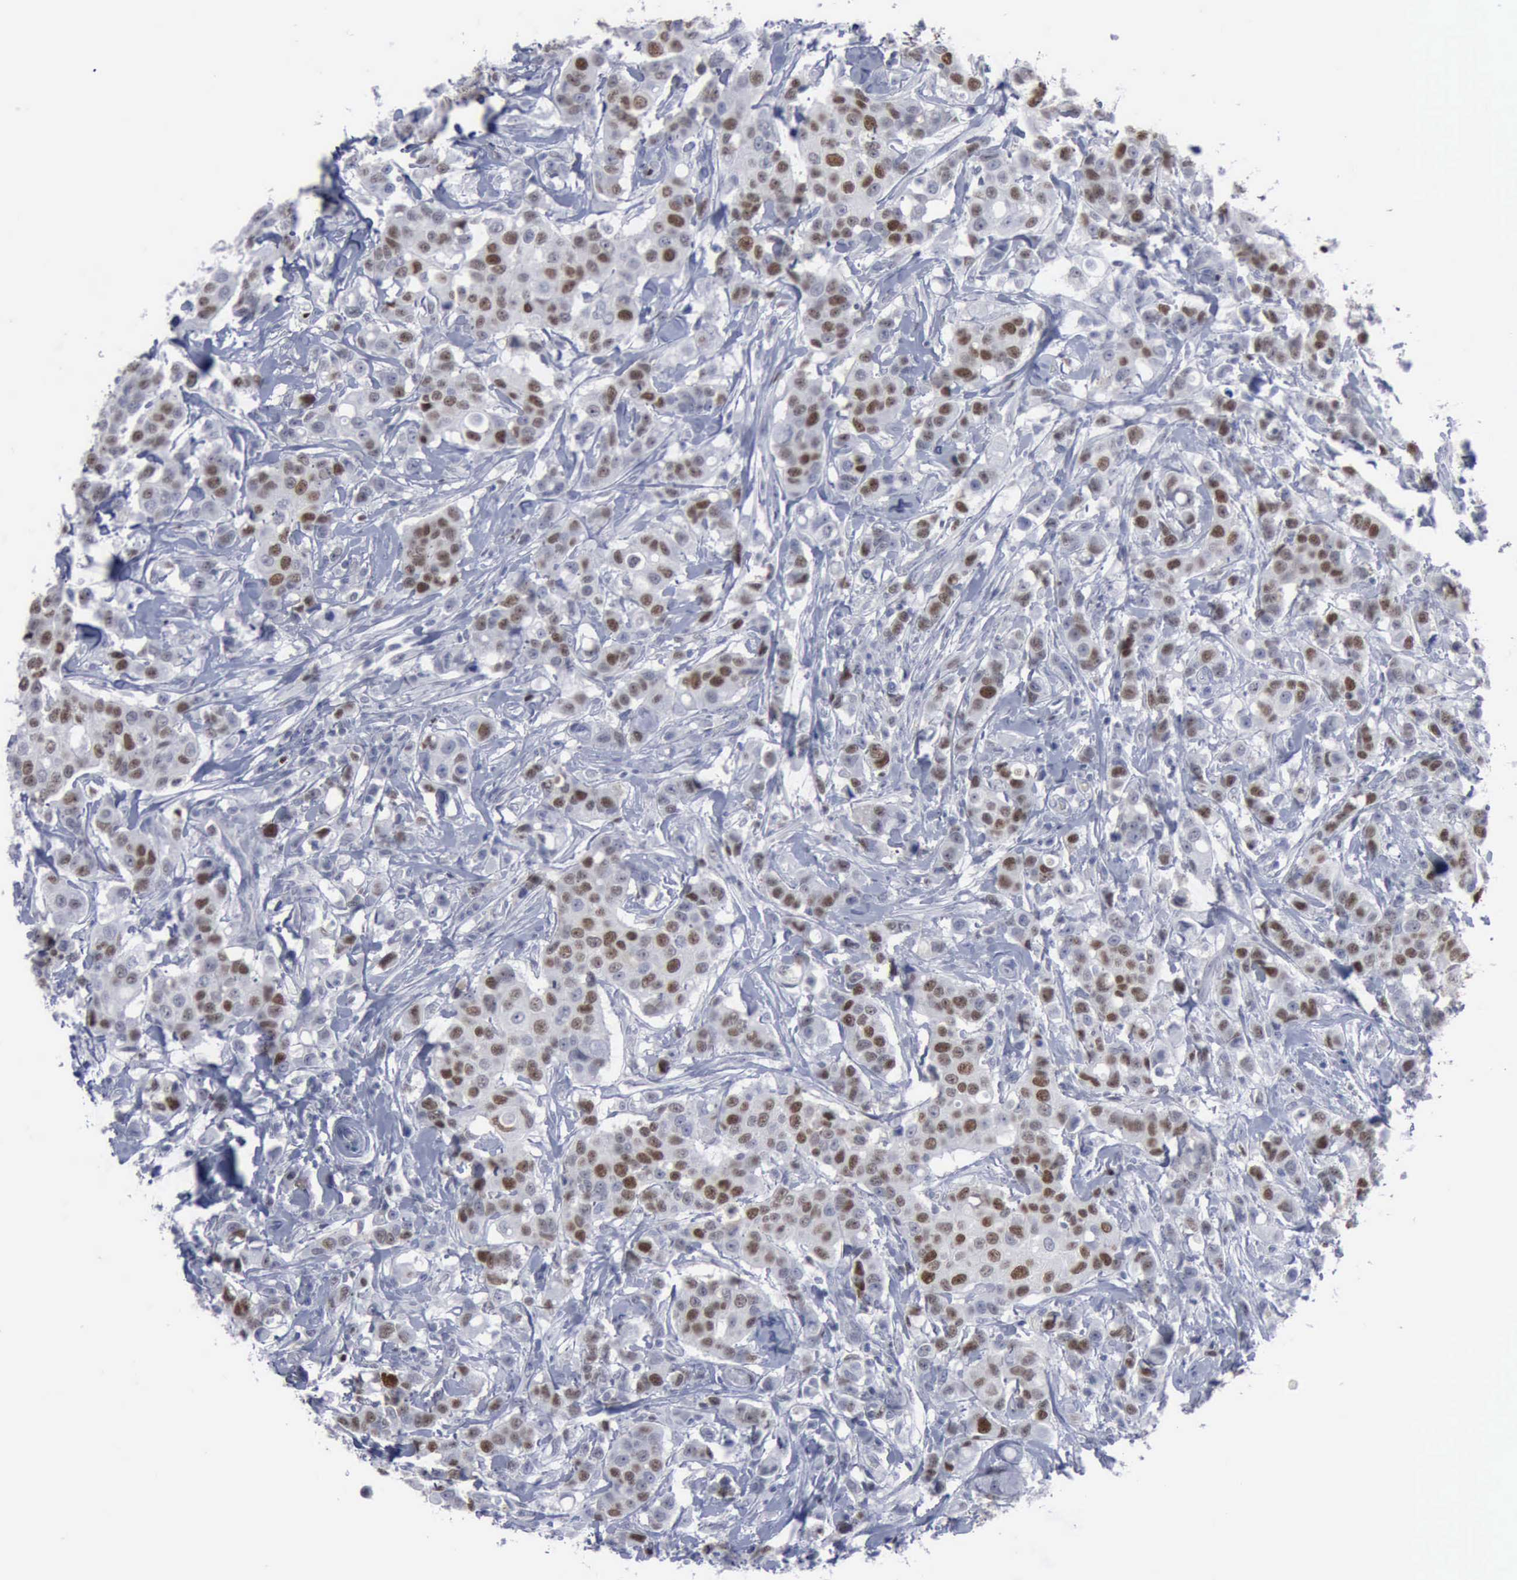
{"staining": {"intensity": "moderate", "quantity": "25%-75%", "location": "nuclear"}, "tissue": "breast cancer", "cell_type": "Tumor cells", "image_type": "cancer", "snomed": [{"axis": "morphology", "description": "Duct carcinoma"}, {"axis": "topography", "description": "Breast"}], "caption": "Moderate nuclear protein positivity is present in about 25%-75% of tumor cells in breast cancer. (DAB IHC with brightfield microscopy, high magnification).", "gene": "MCM5", "patient": {"sex": "female", "age": 27}}